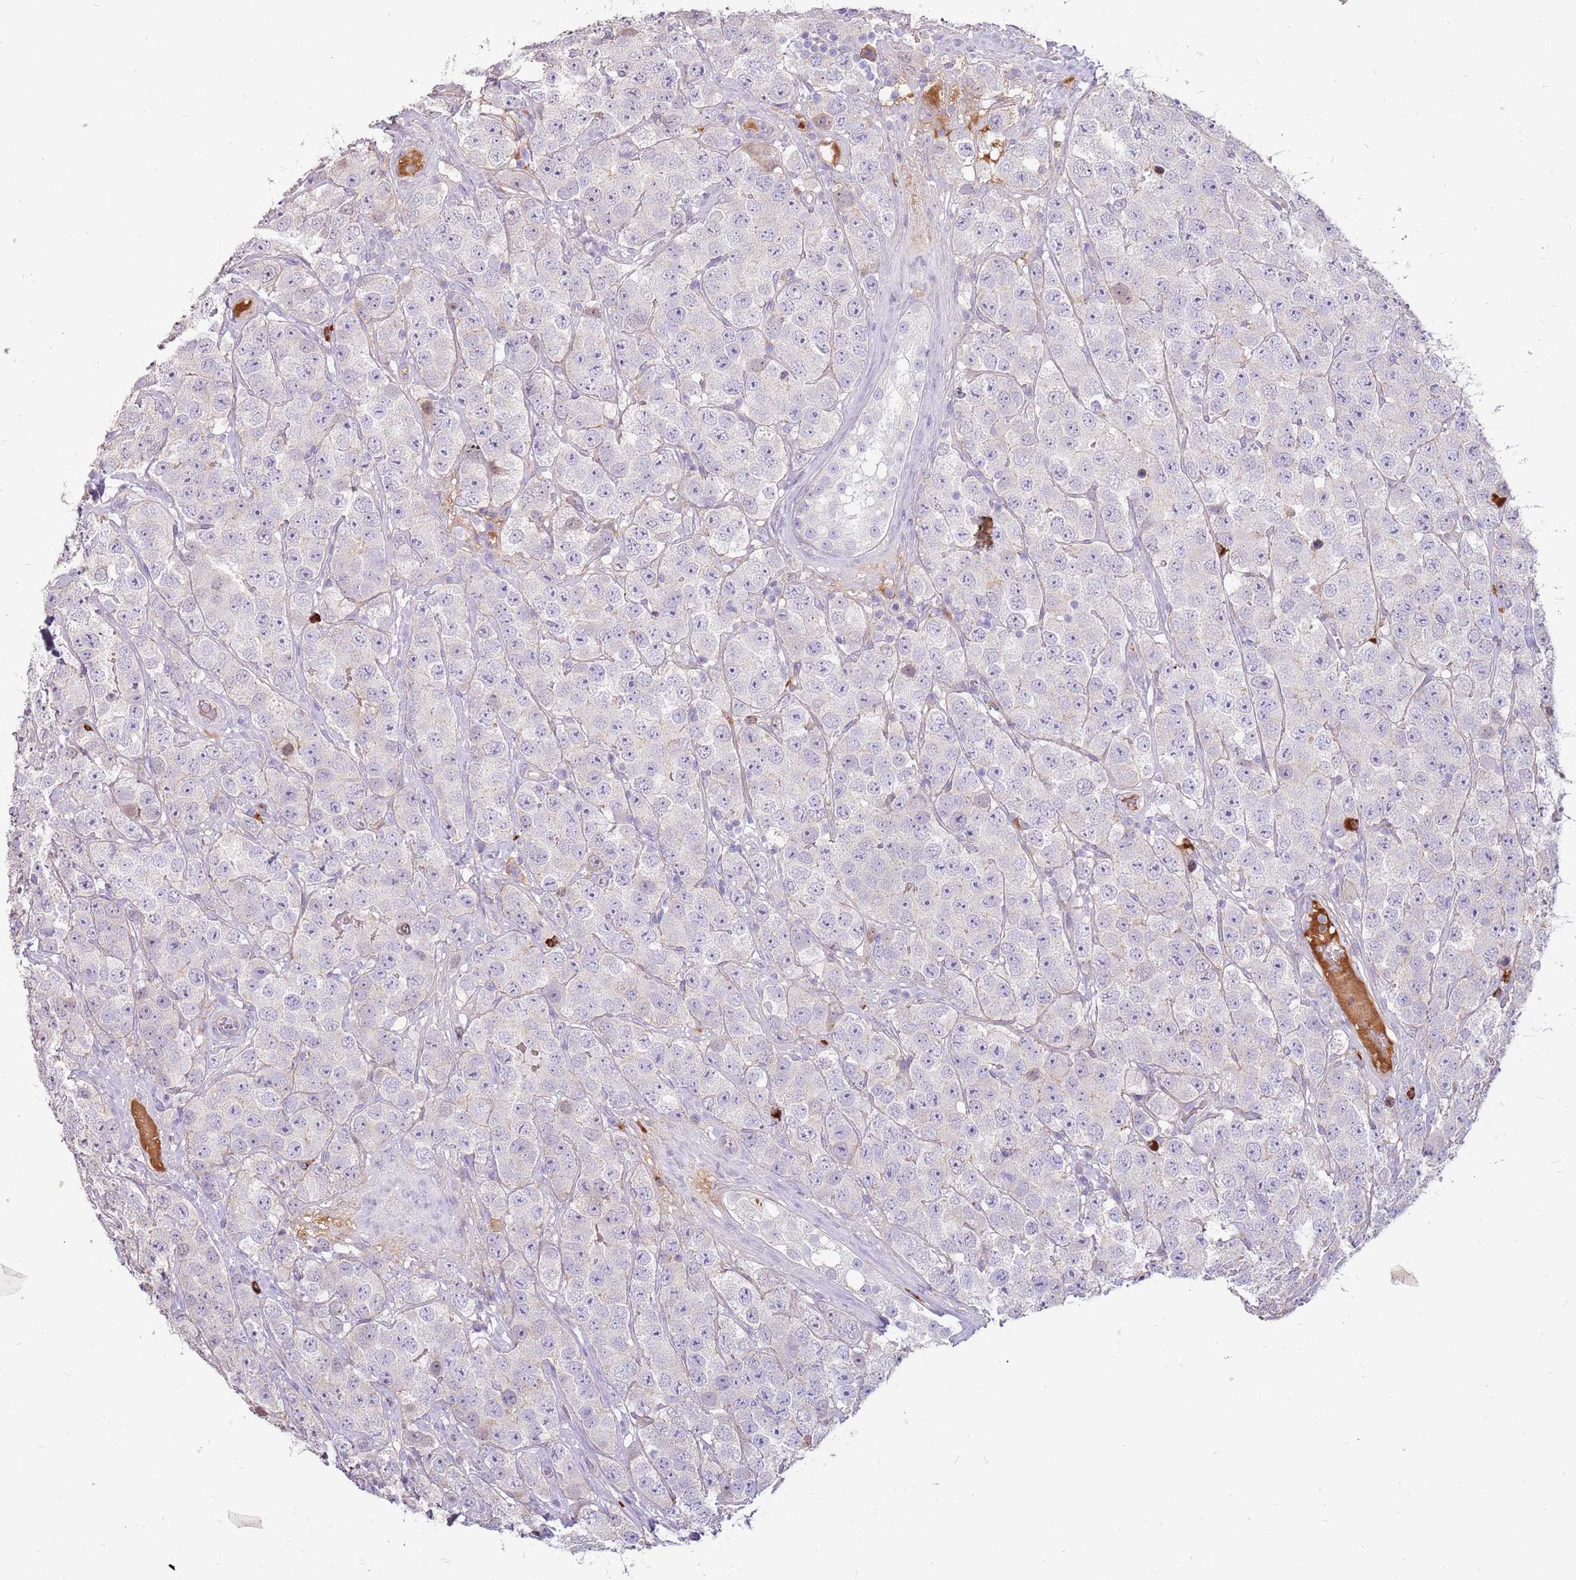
{"staining": {"intensity": "negative", "quantity": "none", "location": "none"}, "tissue": "testis cancer", "cell_type": "Tumor cells", "image_type": "cancer", "snomed": [{"axis": "morphology", "description": "Seminoma, NOS"}, {"axis": "topography", "description": "Testis"}], "caption": "Photomicrograph shows no protein expression in tumor cells of testis cancer (seminoma) tissue. (Brightfield microscopy of DAB (3,3'-diaminobenzidine) immunohistochemistry (IHC) at high magnification).", "gene": "MCUB", "patient": {"sex": "male", "age": 28}}